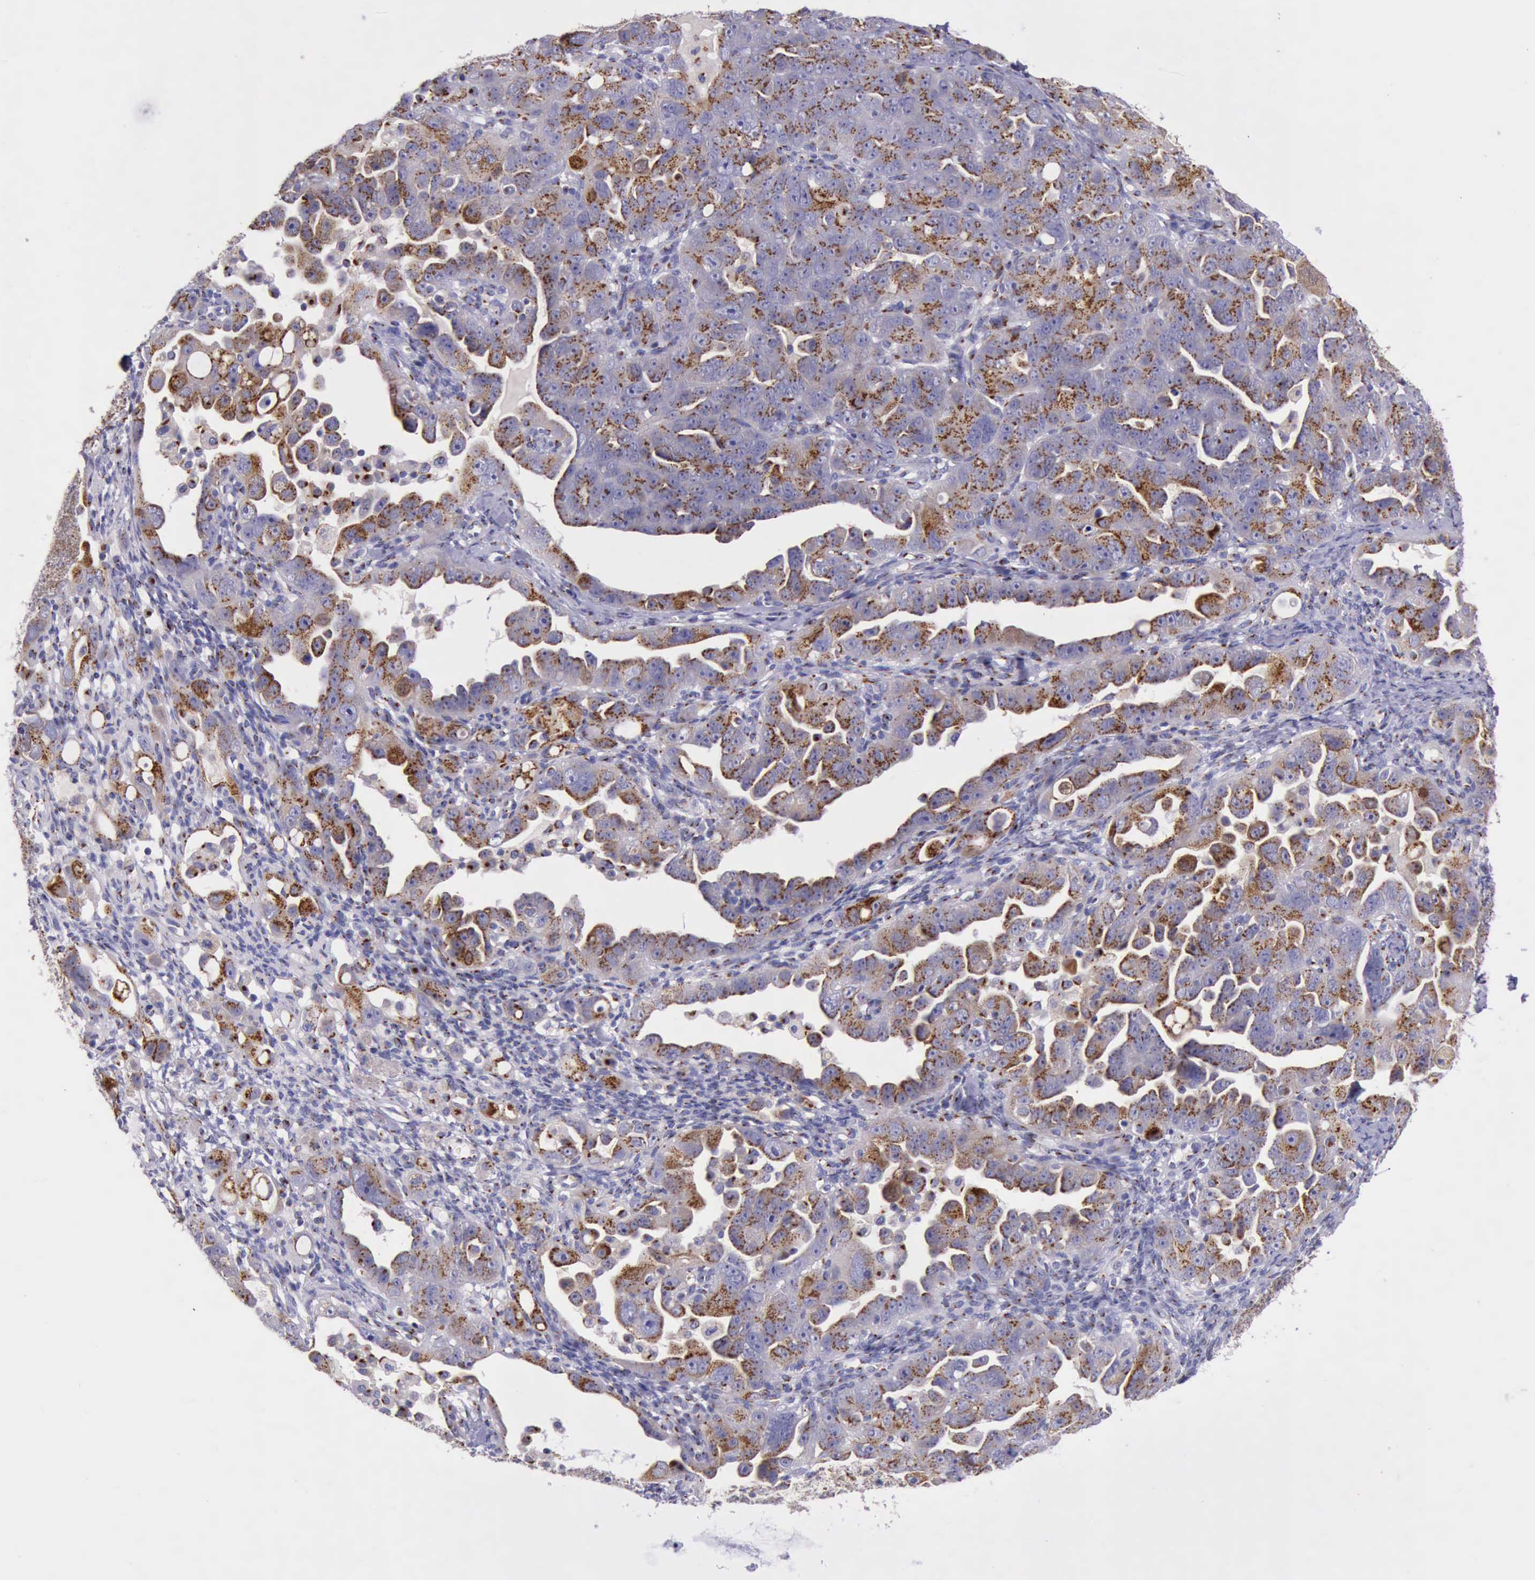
{"staining": {"intensity": "strong", "quantity": ">75%", "location": "cytoplasmic/membranous"}, "tissue": "ovarian cancer", "cell_type": "Tumor cells", "image_type": "cancer", "snomed": [{"axis": "morphology", "description": "Cystadenocarcinoma, serous, NOS"}, {"axis": "topography", "description": "Ovary"}], "caption": "Tumor cells show high levels of strong cytoplasmic/membranous positivity in approximately >75% of cells in human ovarian serous cystadenocarcinoma.", "gene": "GOLGA5", "patient": {"sex": "female", "age": 66}}